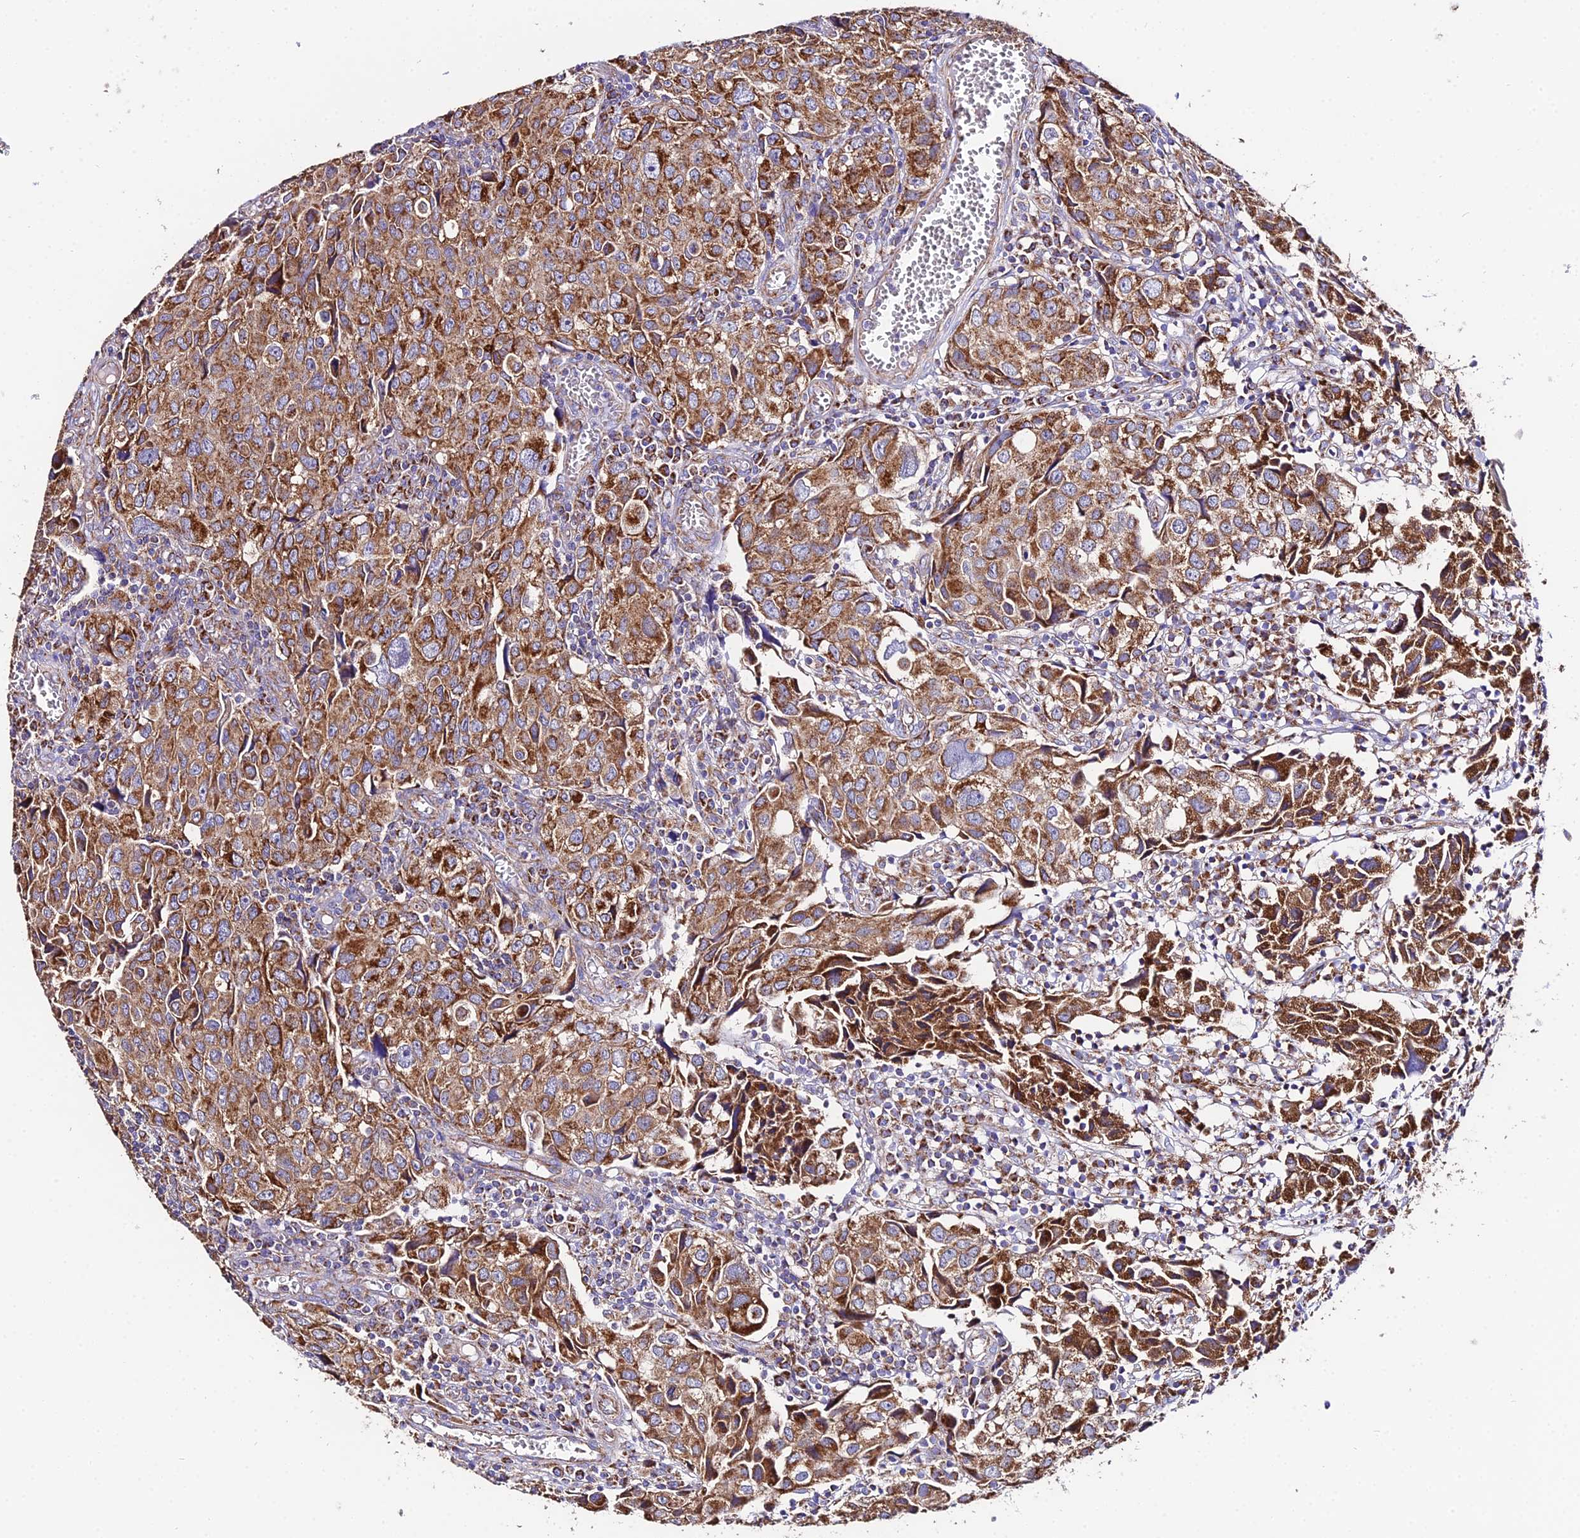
{"staining": {"intensity": "moderate", "quantity": ">75%", "location": "cytoplasmic/membranous"}, "tissue": "urothelial cancer", "cell_type": "Tumor cells", "image_type": "cancer", "snomed": [{"axis": "morphology", "description": "Urothelial carcinoma, High grade"}, {"axis": "topography", "description": "Urinary bladder"}], "caption": "Protein expression analysis of urothelial cancer reveals moderate cytoplasmic/membranous positivity in about >75% of tumor cells.", "gene": "OCIAD1", "patient": {"sex": "female", "age": 75}}